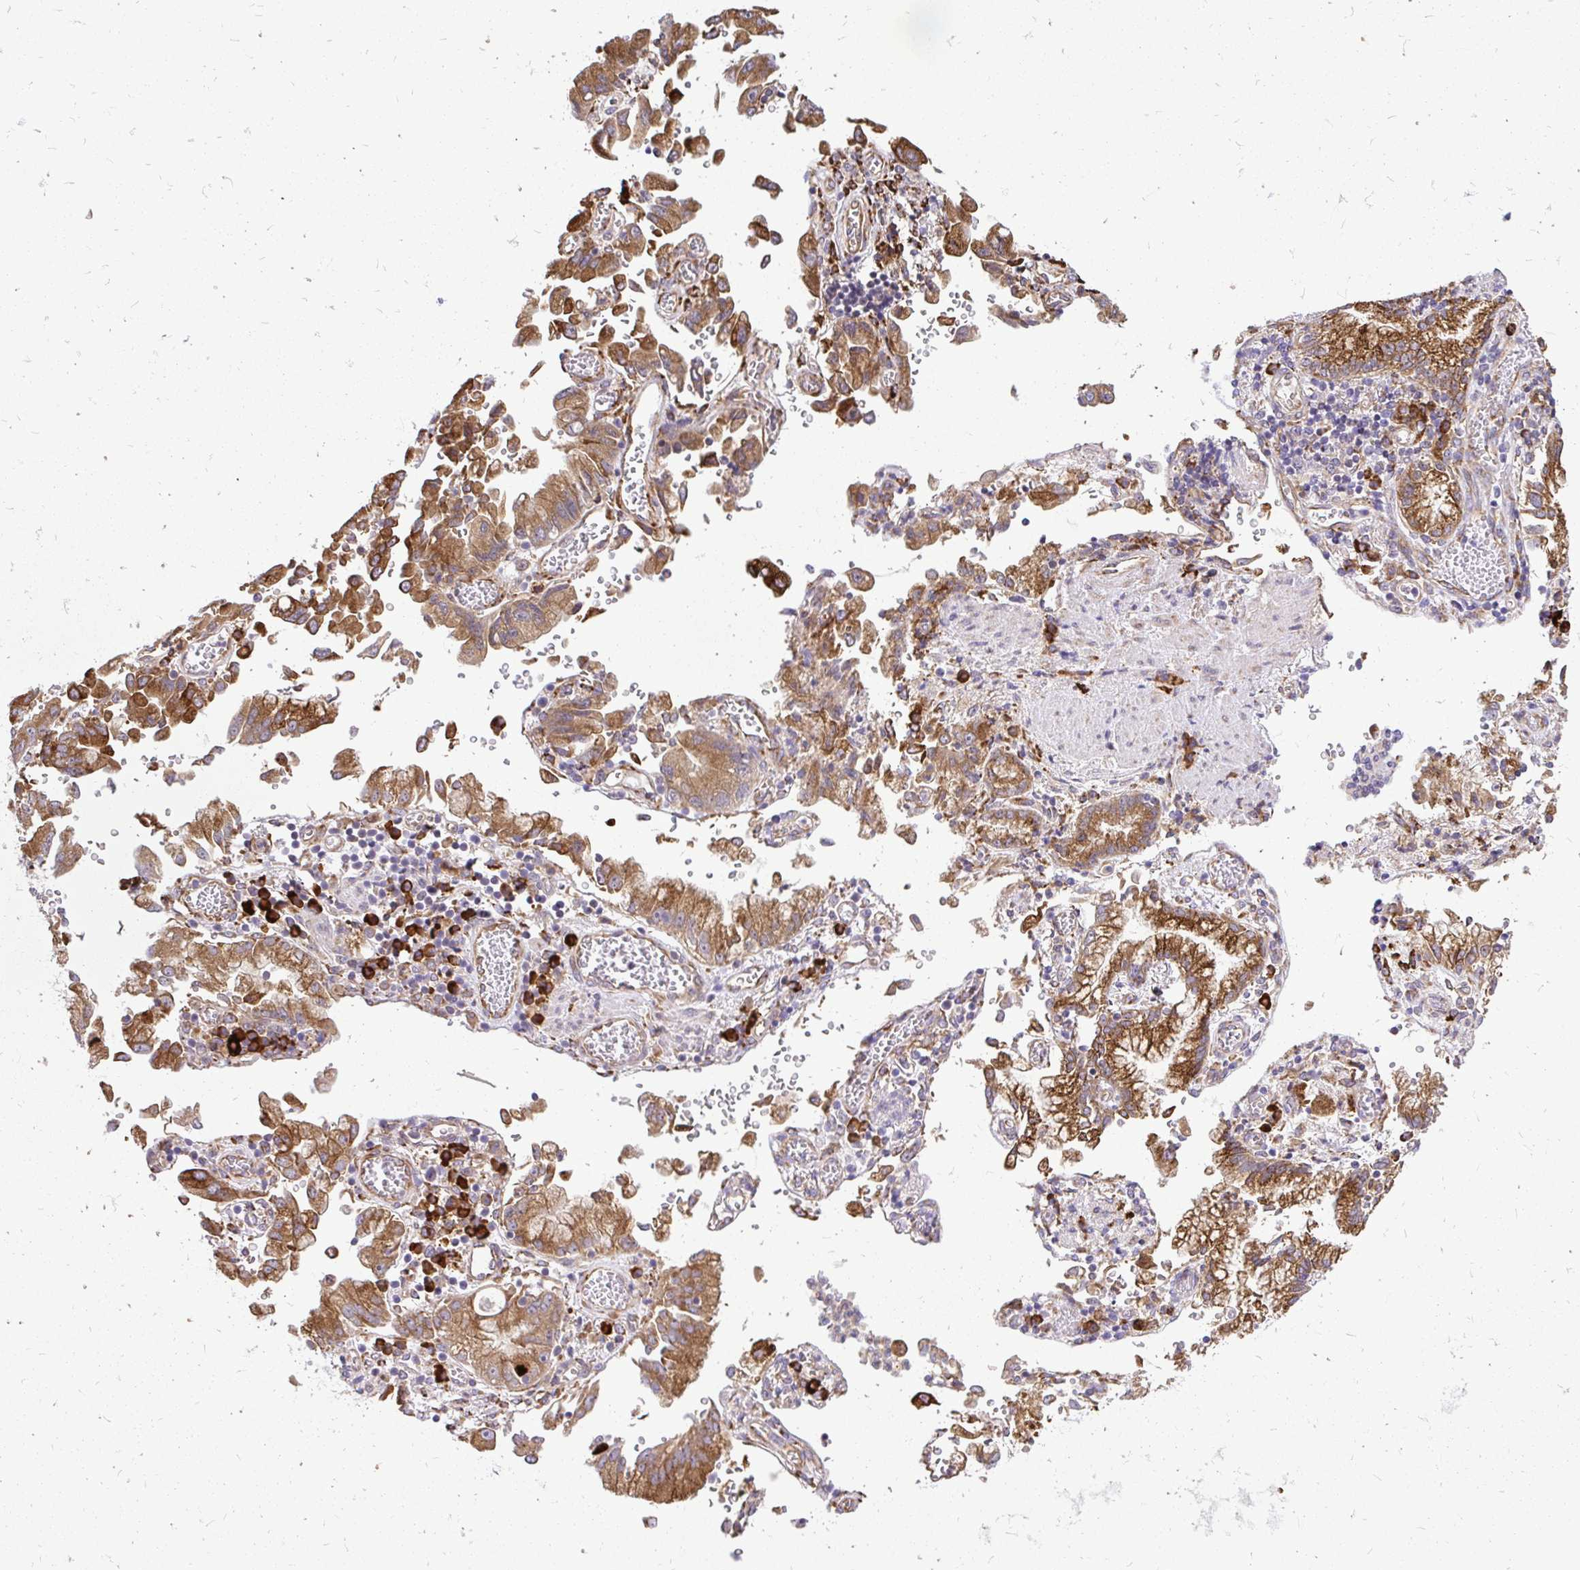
{"staining": {"intensity": "moderate", "quantity": ">75%", "location": "cytoplasmic/membranous"}, "tissue": "stomach cancer", "cell_type": "Tumor cells", "image_type": "cancer", "snomed": [{"axis": "morphology", "description": "Adenocarcinoma, NOS"}, {"axis": "topography", "description": "Stomach"}], "caption": "This histopathology image displays immunohistochemistry (IHC) staining of human stomach adenocarcinoma, with medium moderate cytoplasmic/membranous staining in approximately >75% of tumor cells.", "gene": "NAALAD2", "patient": {"sex": "male", "age": 62}}